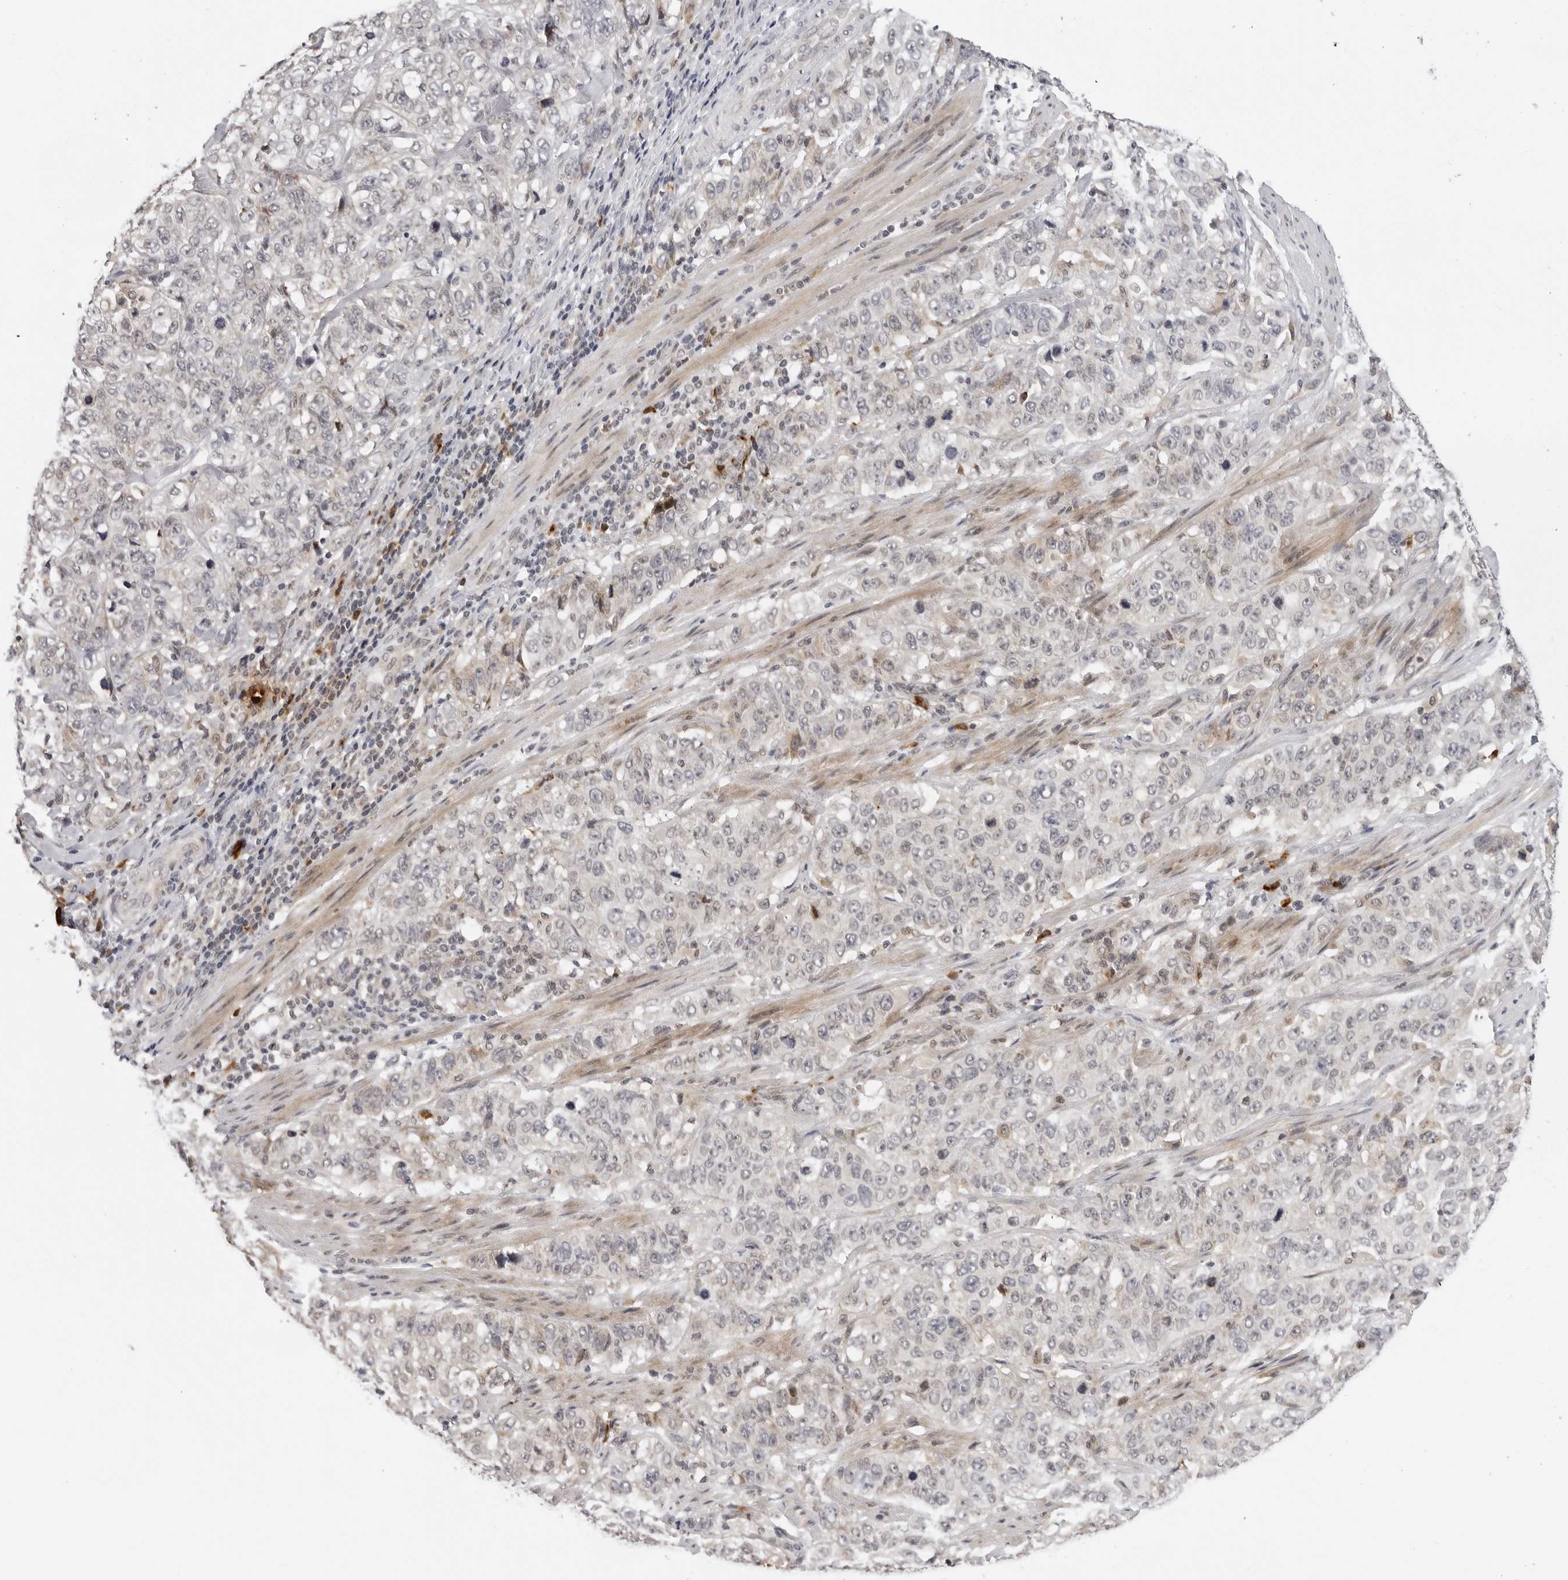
{"staining": {"intensity": "negative", "quantity": "none", "location": "none"}, "tissue": "stomach cancer", "cell_type": "Tumor cells", "image_type": "cancer", "snomed": [{"axis": "morphology", "description": "Adenocarcinoma, NOS"}, {"axis": "topography", "description": "Stomach"}], "caption": "Micrograph shows no protein staining in tumor cells of stomach cancer tissue. (Brightfield microscopy of DAB immunohistochemistry (IHC) at high magnification).", "gene": "IL17RA", "patient": {"sex": "male", "age": 48}}